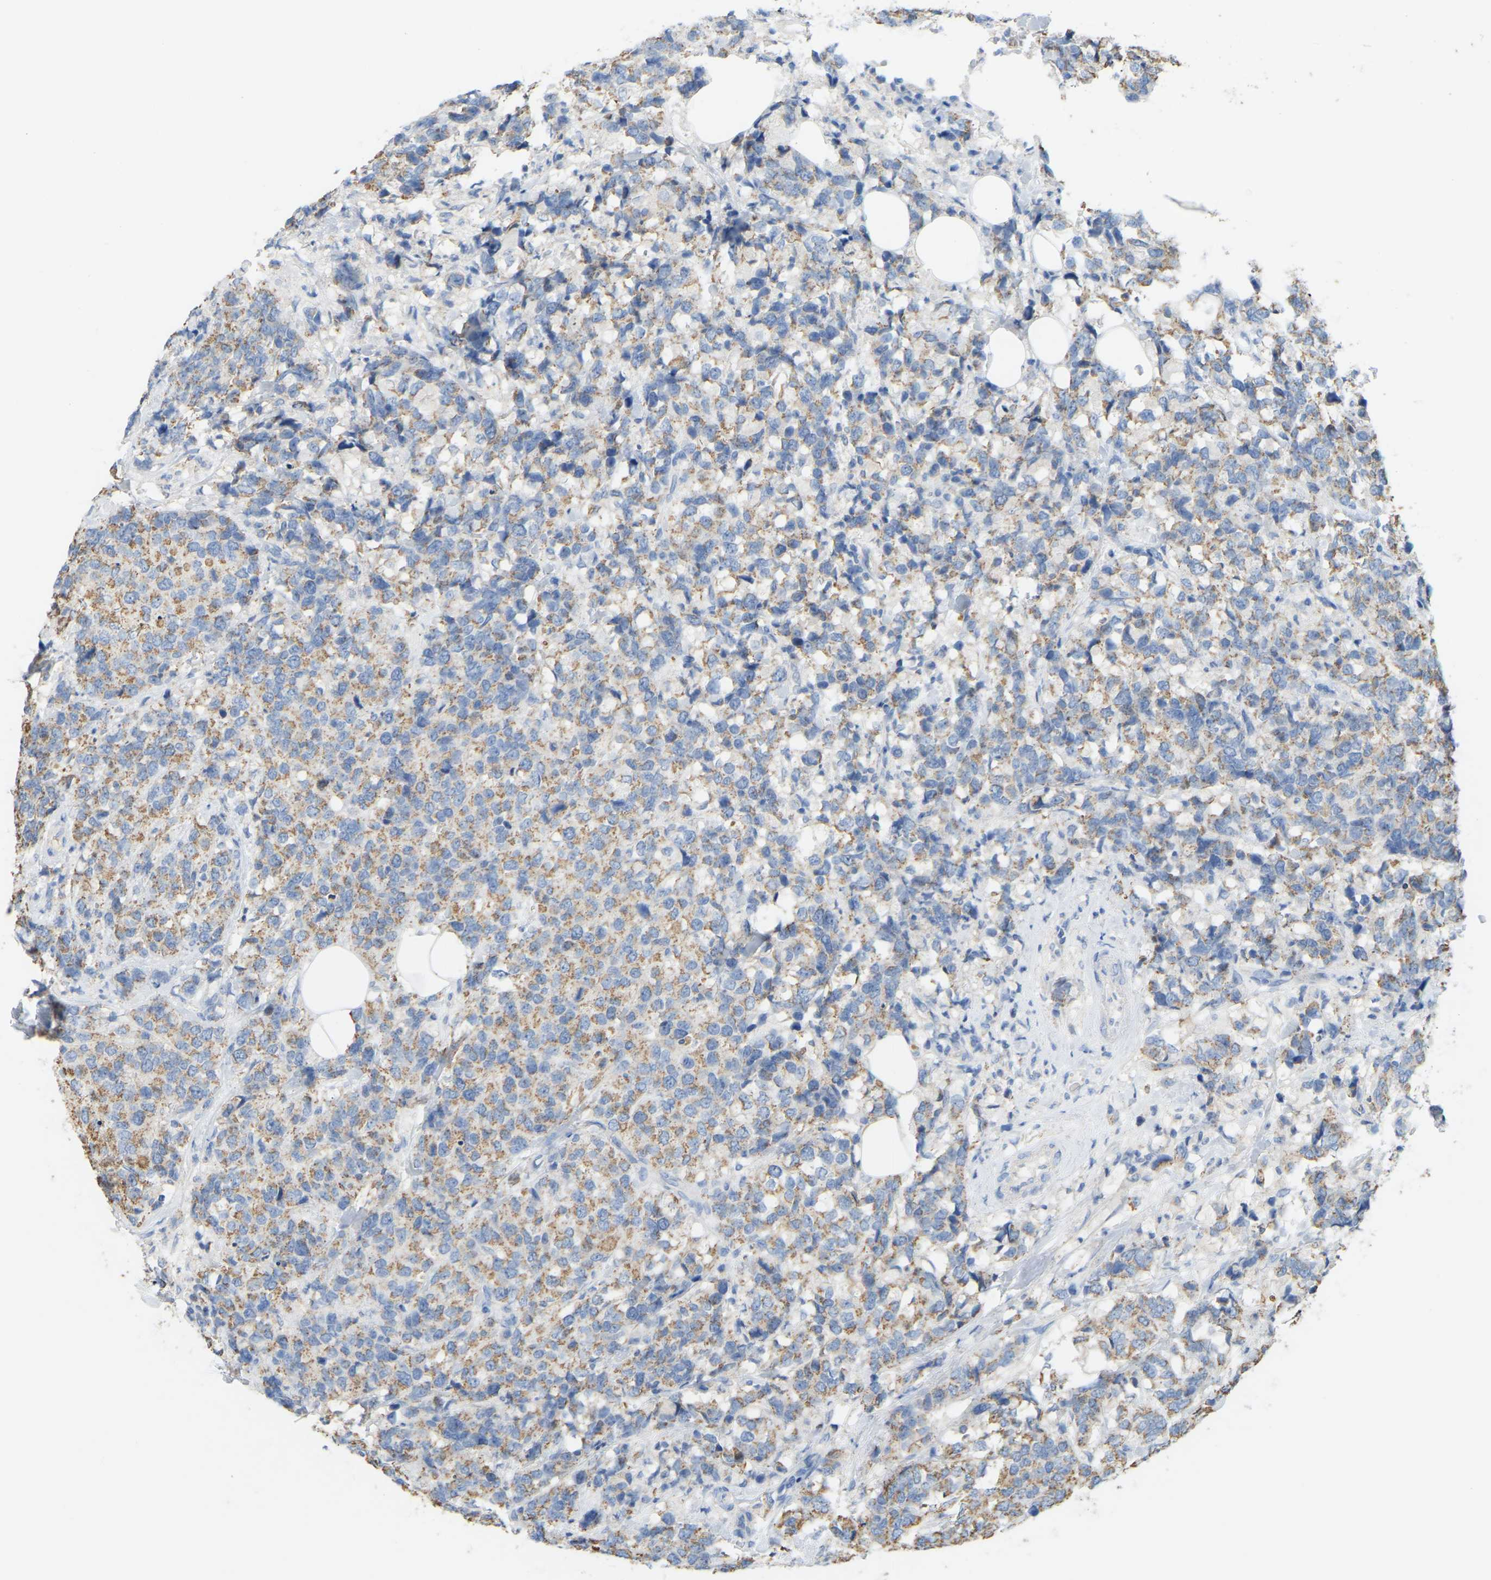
{"staining": {"intensity": "moderate", "quantity": ">75%", "location": "cytoplasmic/membranous"}, "tissue": "breast cancer", "cell_type": "Tumor cells", "image_type": "cancer", "snomed": [{"axis": "morphology", "description": "Lobular carcinoma"}, {"axis": "topography", "description": "Breast"}], "caption": "Immunohistochemistry of human lobular carcinoma (breast) shows medium levels of moderate cytoplasmic/membranous expression in approximately >75% of tumor cells.", "gene": "SERPINB5", "patient": {"sex": "female", "age": 59}}